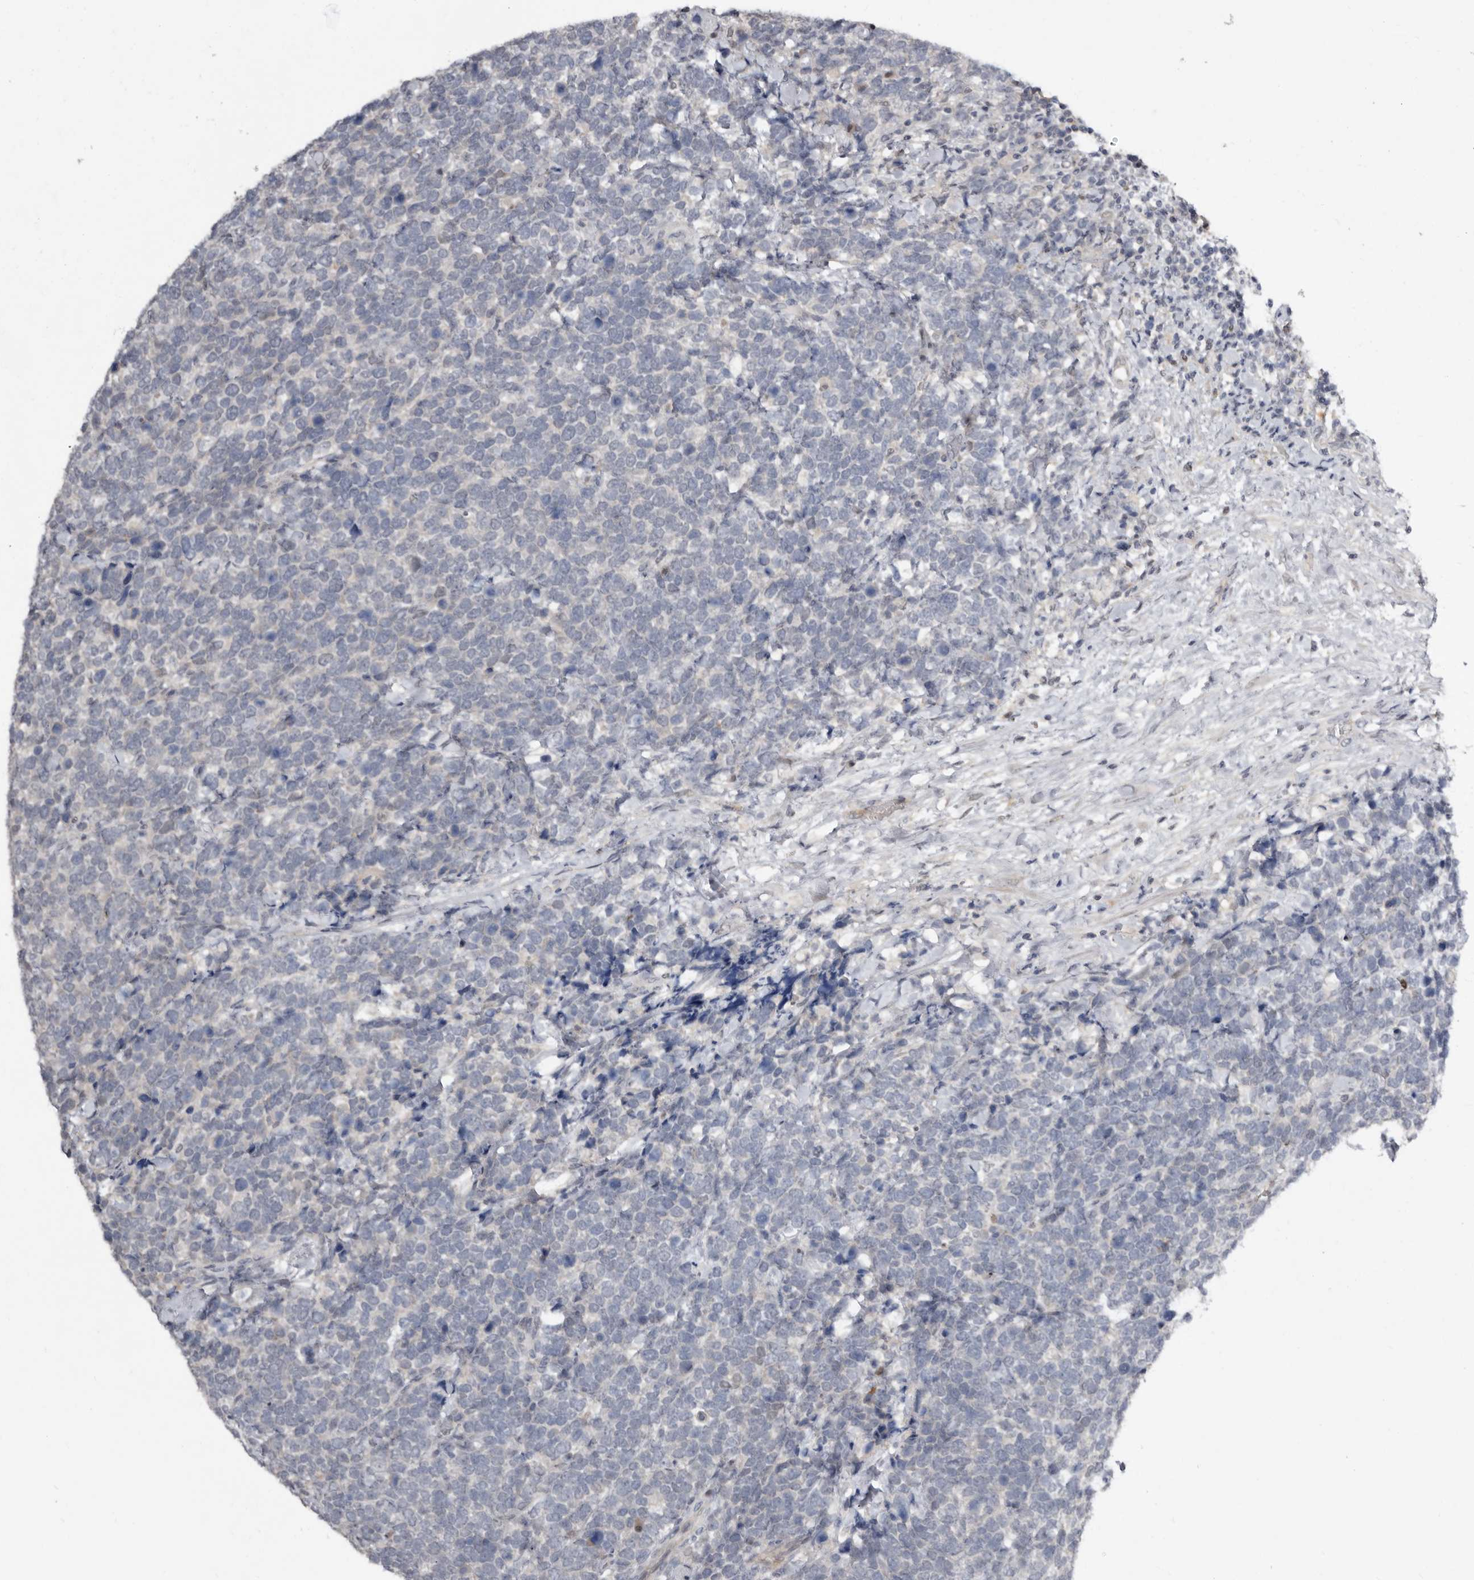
{"staining": {"intensity": "negative", "quantity": "none", "location": "none"}, "tissue": "urothelial cancer", "cell_type": "Tumor cells", "image_type": "cancer", "snomed": [{"axis": "morphology", "description": "Urothelial carcinoma, High grade"}, {"axis": "topography", "description": "Urinary bladder"}], "caption": "Immunohistochemical staining of human high-grade urothelial carcinoma shows no significant positivity in tumor cells. (DAB (3,3'-diaminobenzidine) immunohistochemistry (IHC) with hematoxylin counter stain).", "gene": "RBKS", "patient": {"sex": "female", "age": 82}}